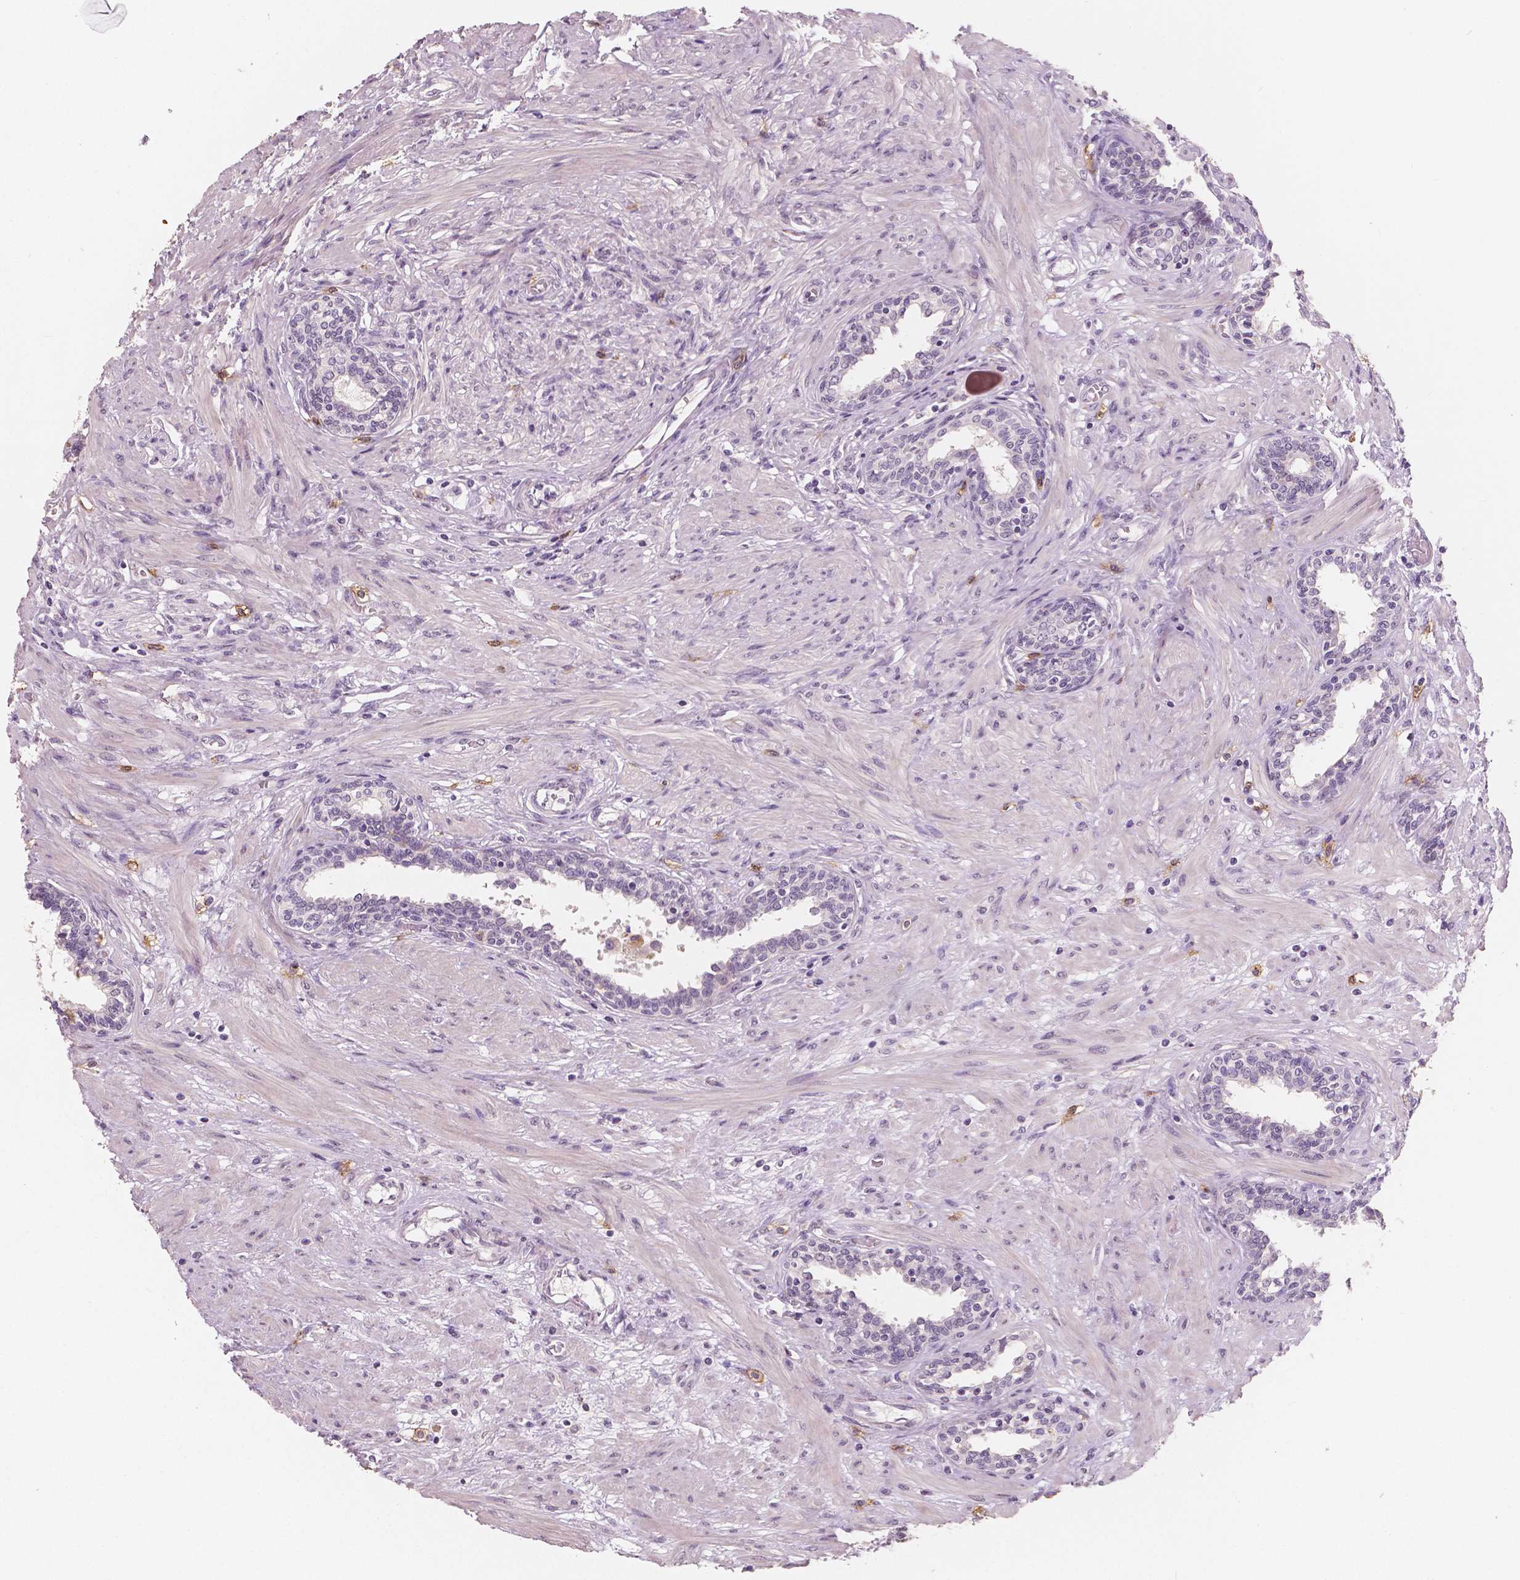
{"staining": {"intensity": "negative", "quantity": "none", "location": "none"}, "tissue": "prostate", "cell_type": "Glandular cells", "image_type": "normal", "snomed": [{"axis": "morphology", "description": "Normal tissue, NOS"}, {"axis": "topography", "description": "Prostate"}], "caption": "Immunohistochemistry of normal prostate reveals no staining in glandular cells.", "gene": "KIT", "patient": {"sex": "male", "age": 55}}